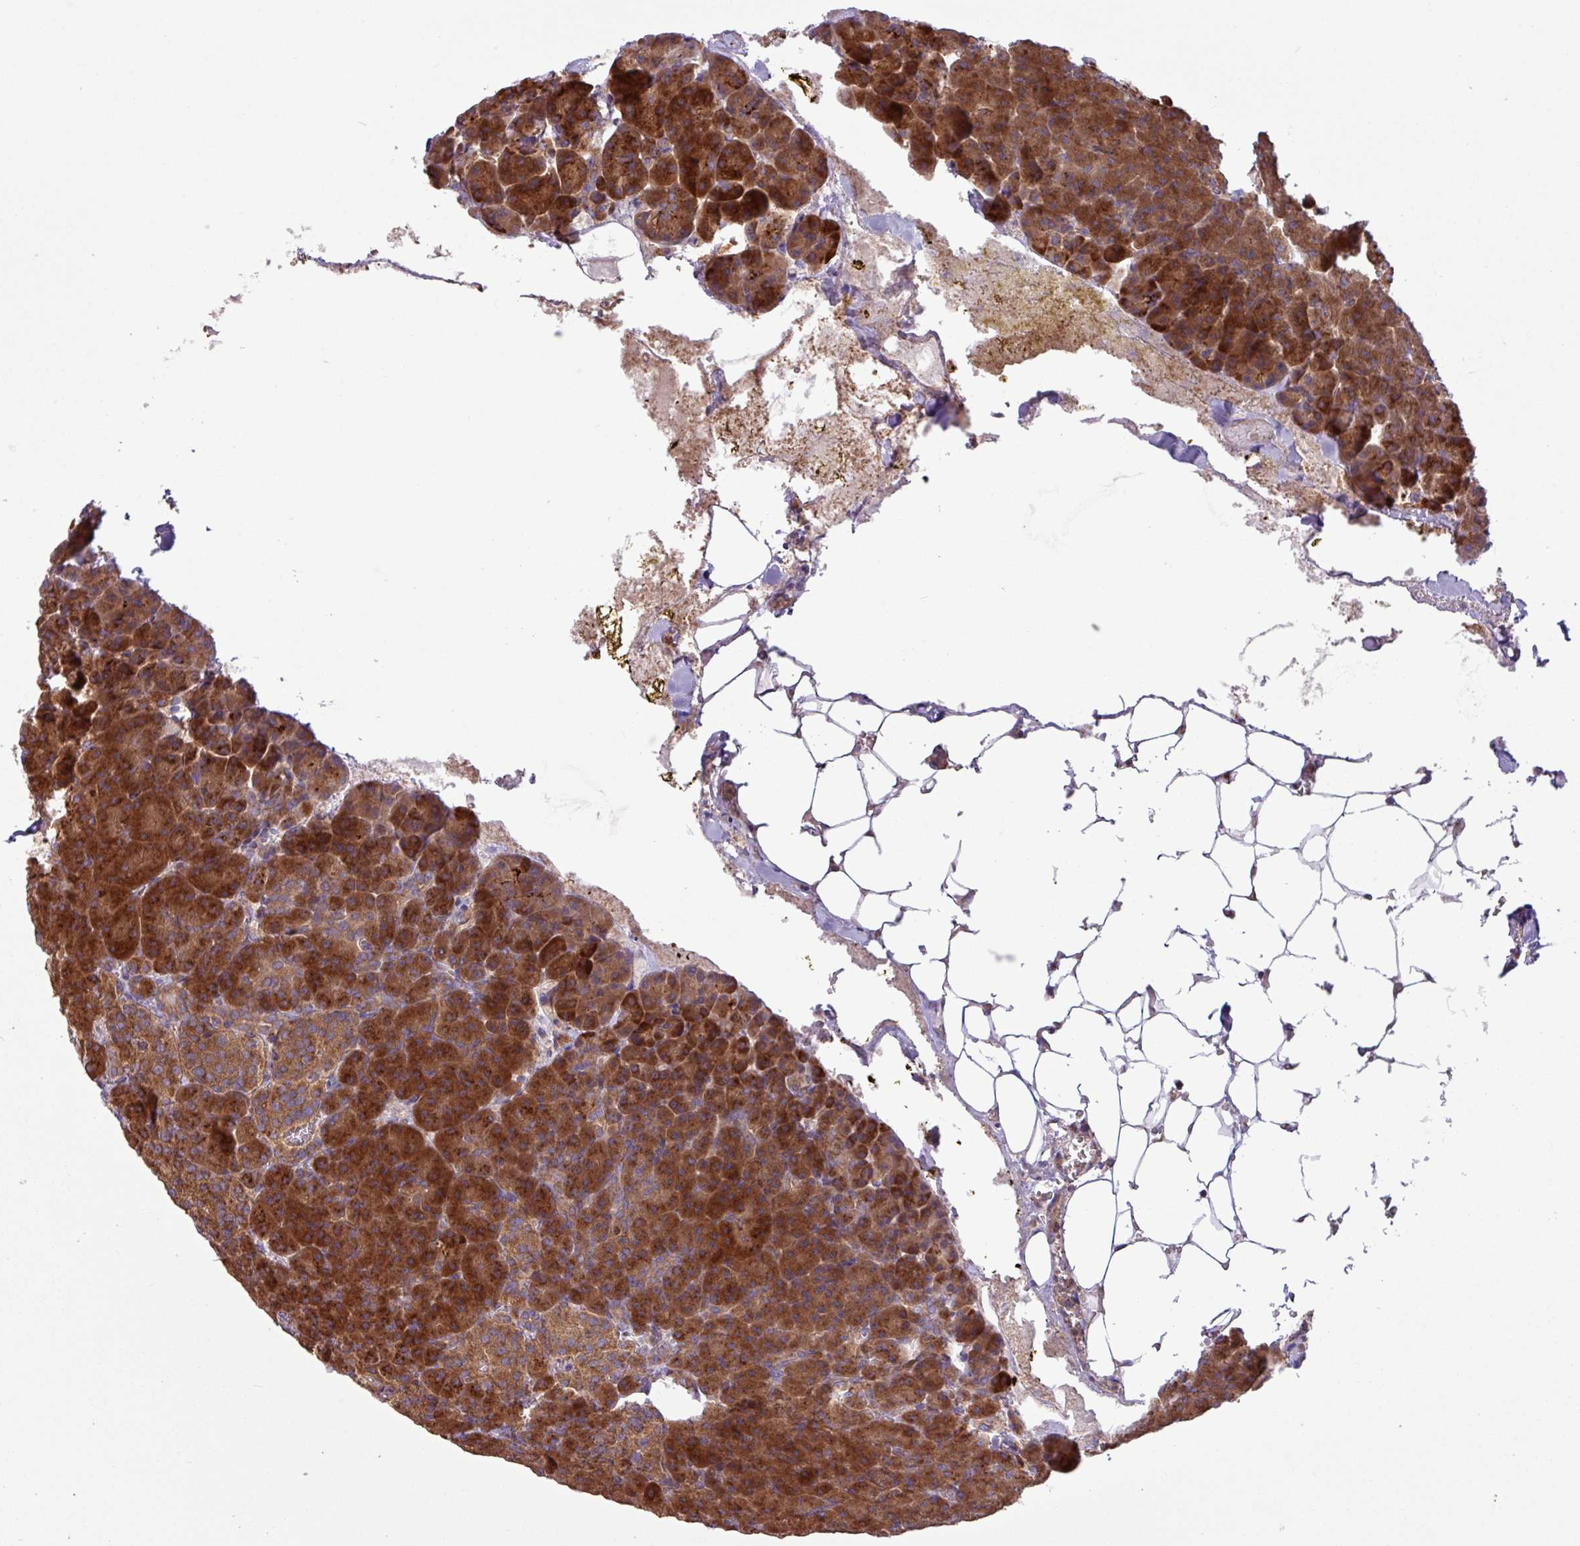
{"staining": {"intensity": "strong", "quantity": ">75%", "location": "cytoplasmic/membranous"}, "tissue": "pancreas", "cell_type": "Exocrine glandular cells", "image_type": "normal", "snomed": [{"axis": "morphology", "description": "Normal tissue, NOS"}, {"axis": "topography", "description": "Pancreas"}], "caption": "IHC of unremarkable pancreas displays high levels of strong cytoplasmic/membranous staining in approximately >75% of exocrine glandular cells. (DAB (3,3'-diaminobenzidine) = brown stain, brightfield microscopy at high magnification).", "gene": "RAB19", "patient": {"sex": "female", "age": 74}}